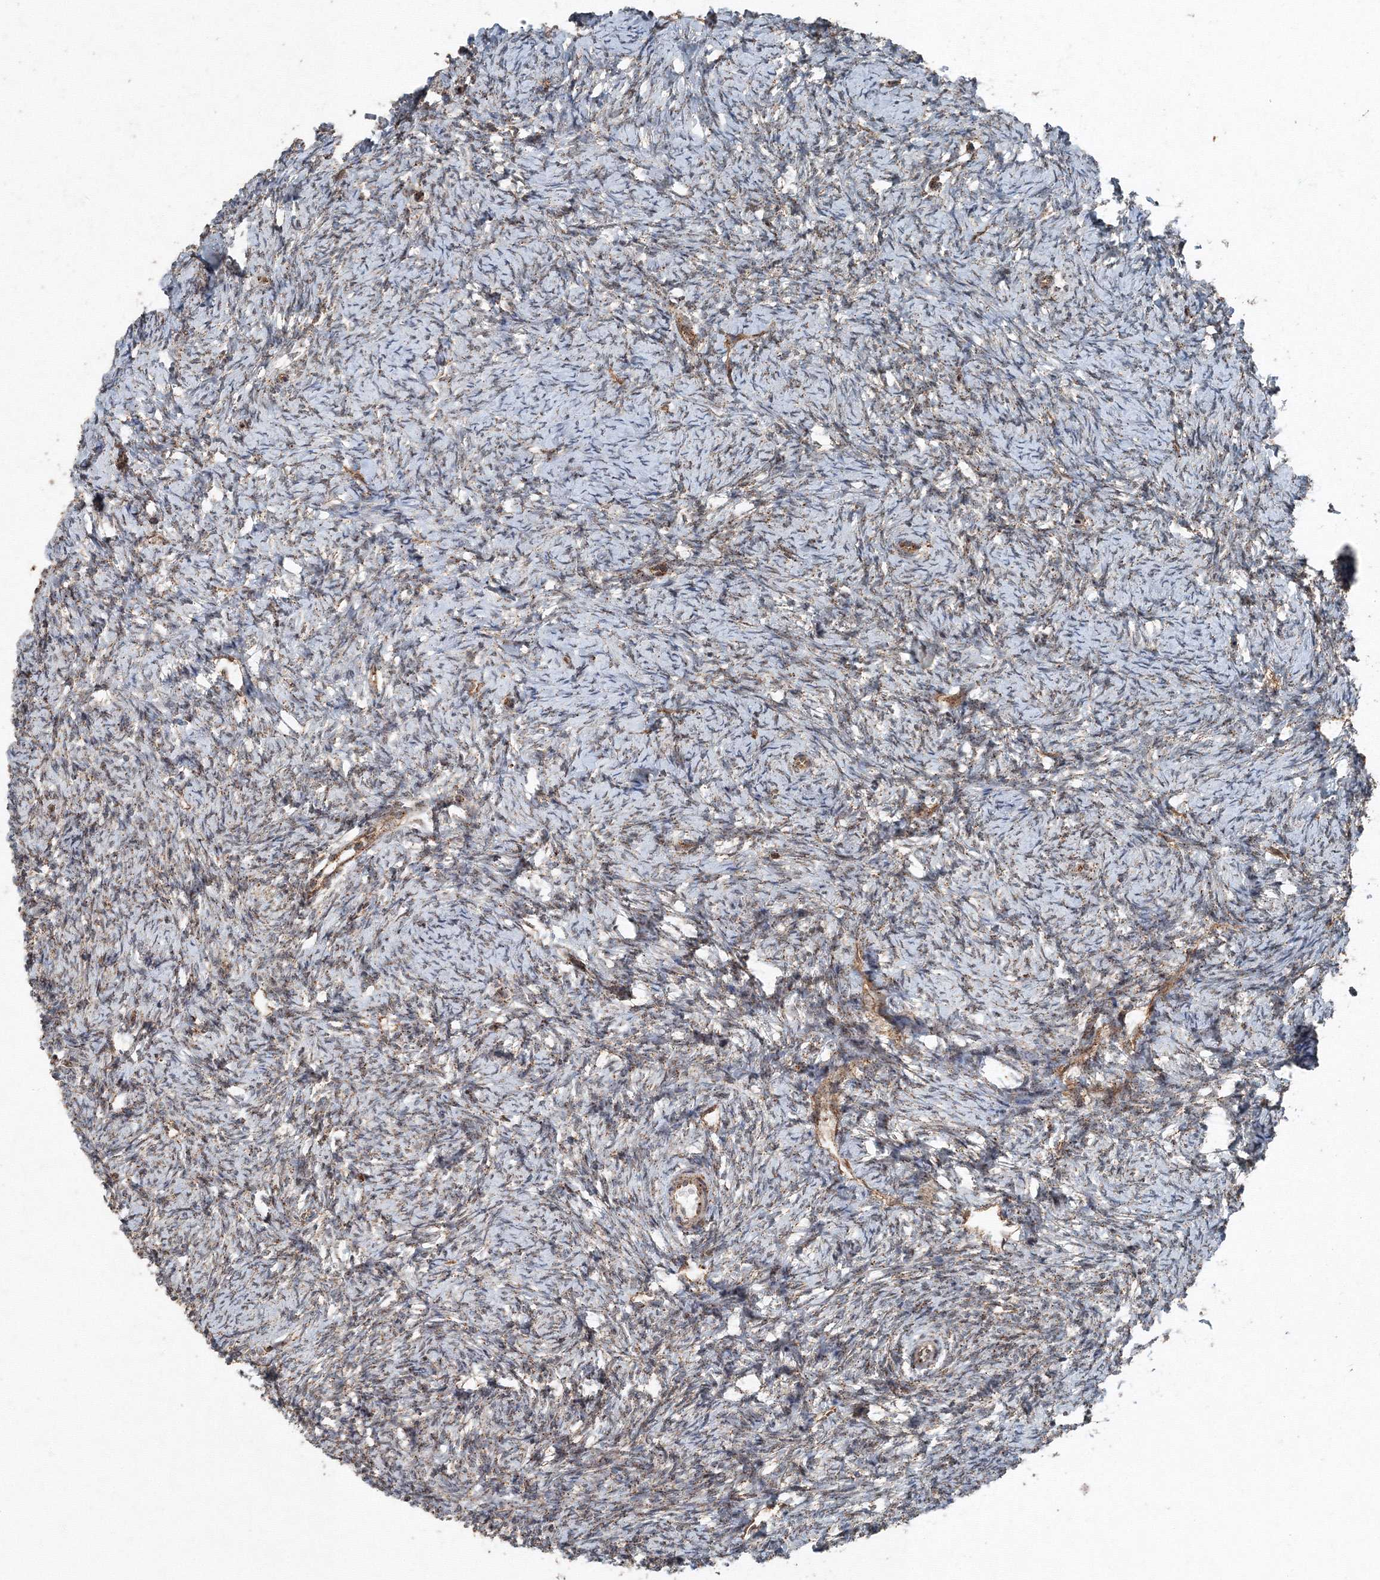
{"staining": {"intensity": "strong", "quantity": "25%-75%", "location": "cytoplasmic/membranous"}, "tissue": "ovary", "cell_type": "Follicle cells", "image_type": "normal", "snomed": [{"axis": "morphology", "description": "Normal tissue, NOS"}, {"axis": "morphology", "description": "Cyst, NOS"}, {"axis": "topography", "description": "Ovary"}], "caption": "Immunohistochemistry (IHC) histopathology image of unremarkable human ovary stained for a protein (brown), which exhibits high levels of strong cytoplasmic/membranous expression in approximately 25%-75% of follicle cells.", "gene": "AASDH", "patient": {"sex": "female", "age": 33}}